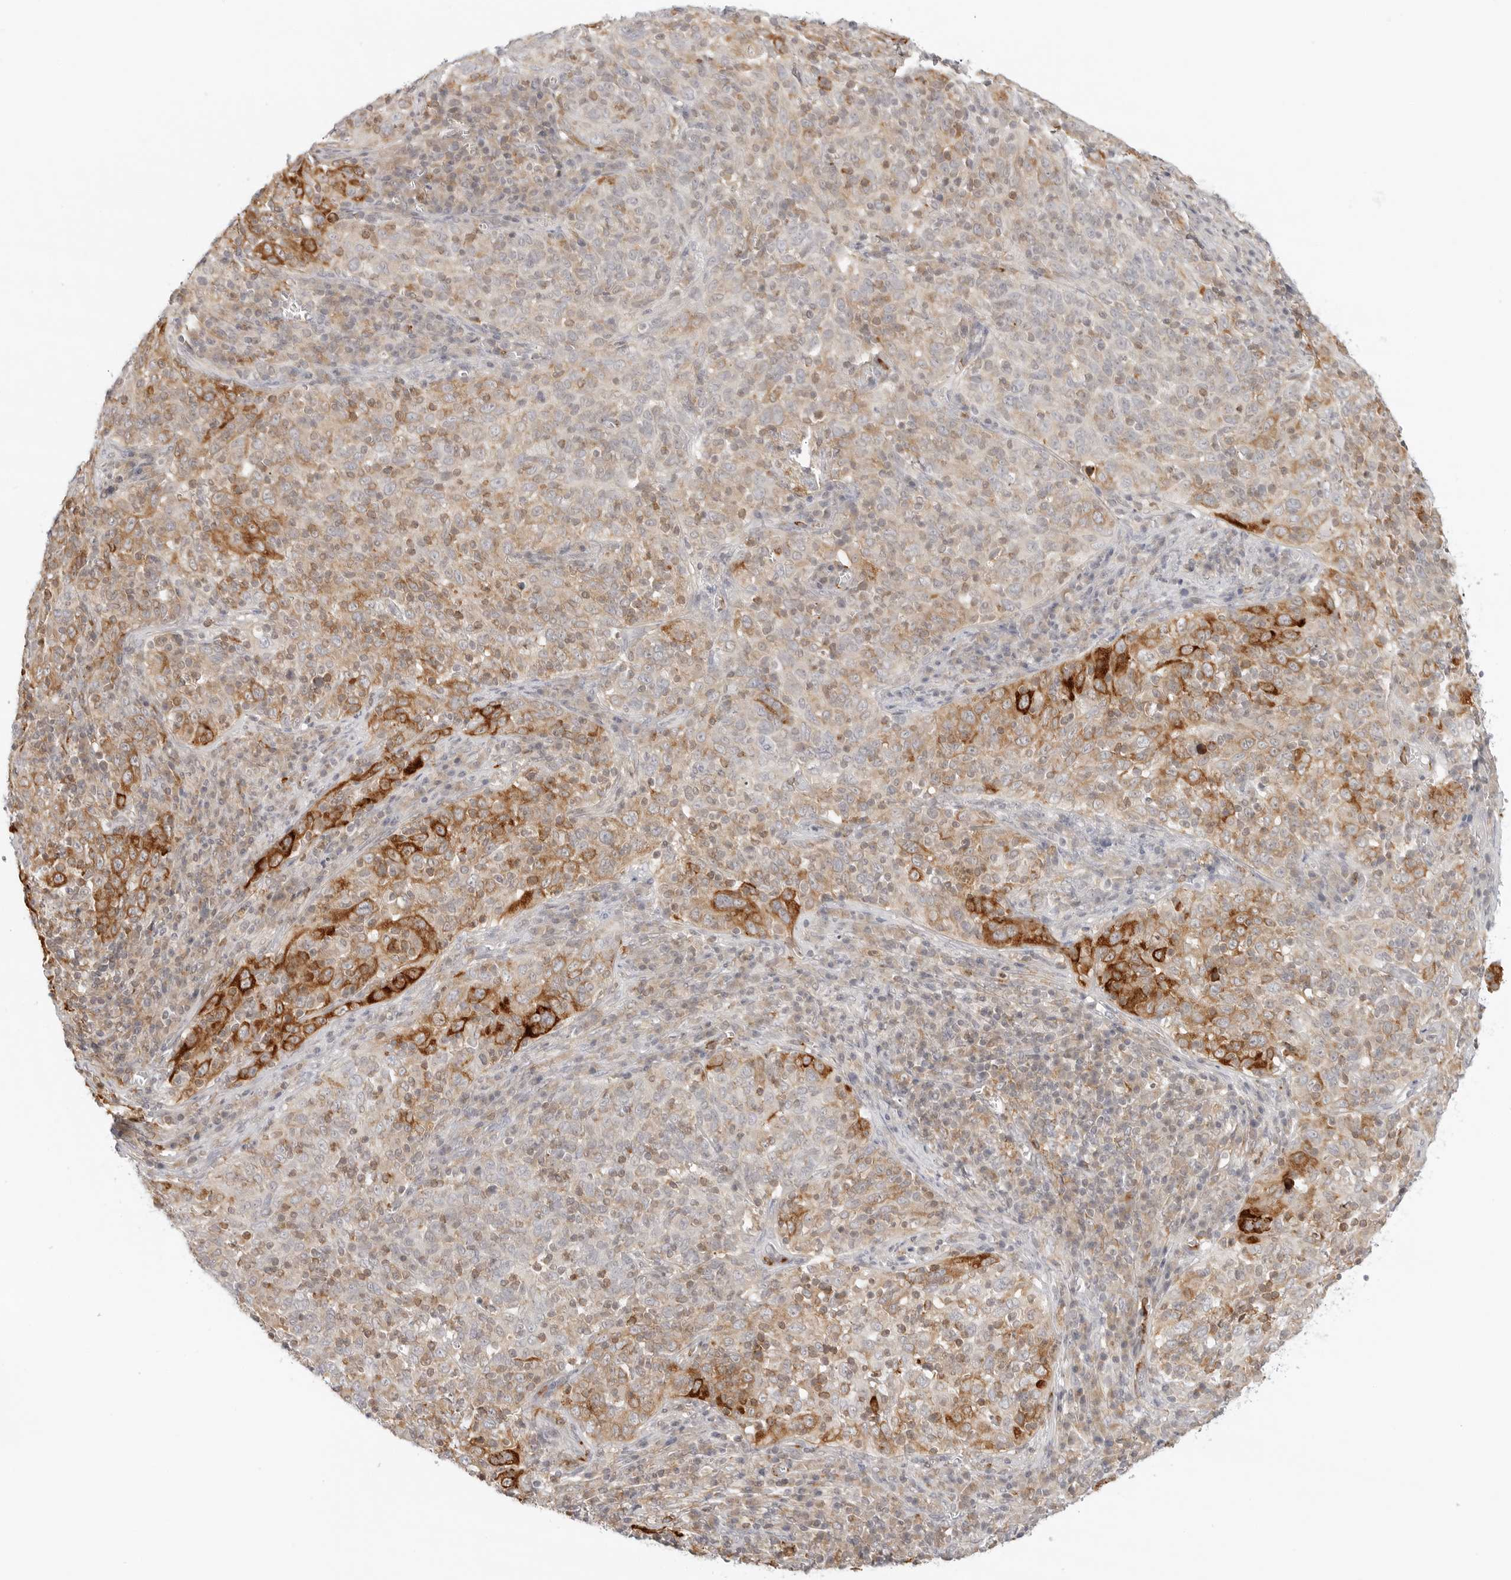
{"staining": {"intensity": "strong", "quantity": "25%-75%", "location": "cytoplasmic/membranous"}, "tissue": "cervical cancer", "cell_type": "Tumor cells", "image_type": "cancer", "snomed": [{"axis": "morphology", "description": "Squamous cell carcinoma, NOS"}, {"axis": "topography", "description": "Cervix"}], "caption": "Brown immunohistochemical staining in human squamous cell carcinoma (cervical) demonstrates strong cytoplasmic/membranous expression in approximately 25%-75% of tumor cells.", "gene": "C1QTNF1", "patient": {"sex": "female", "age": 46}}